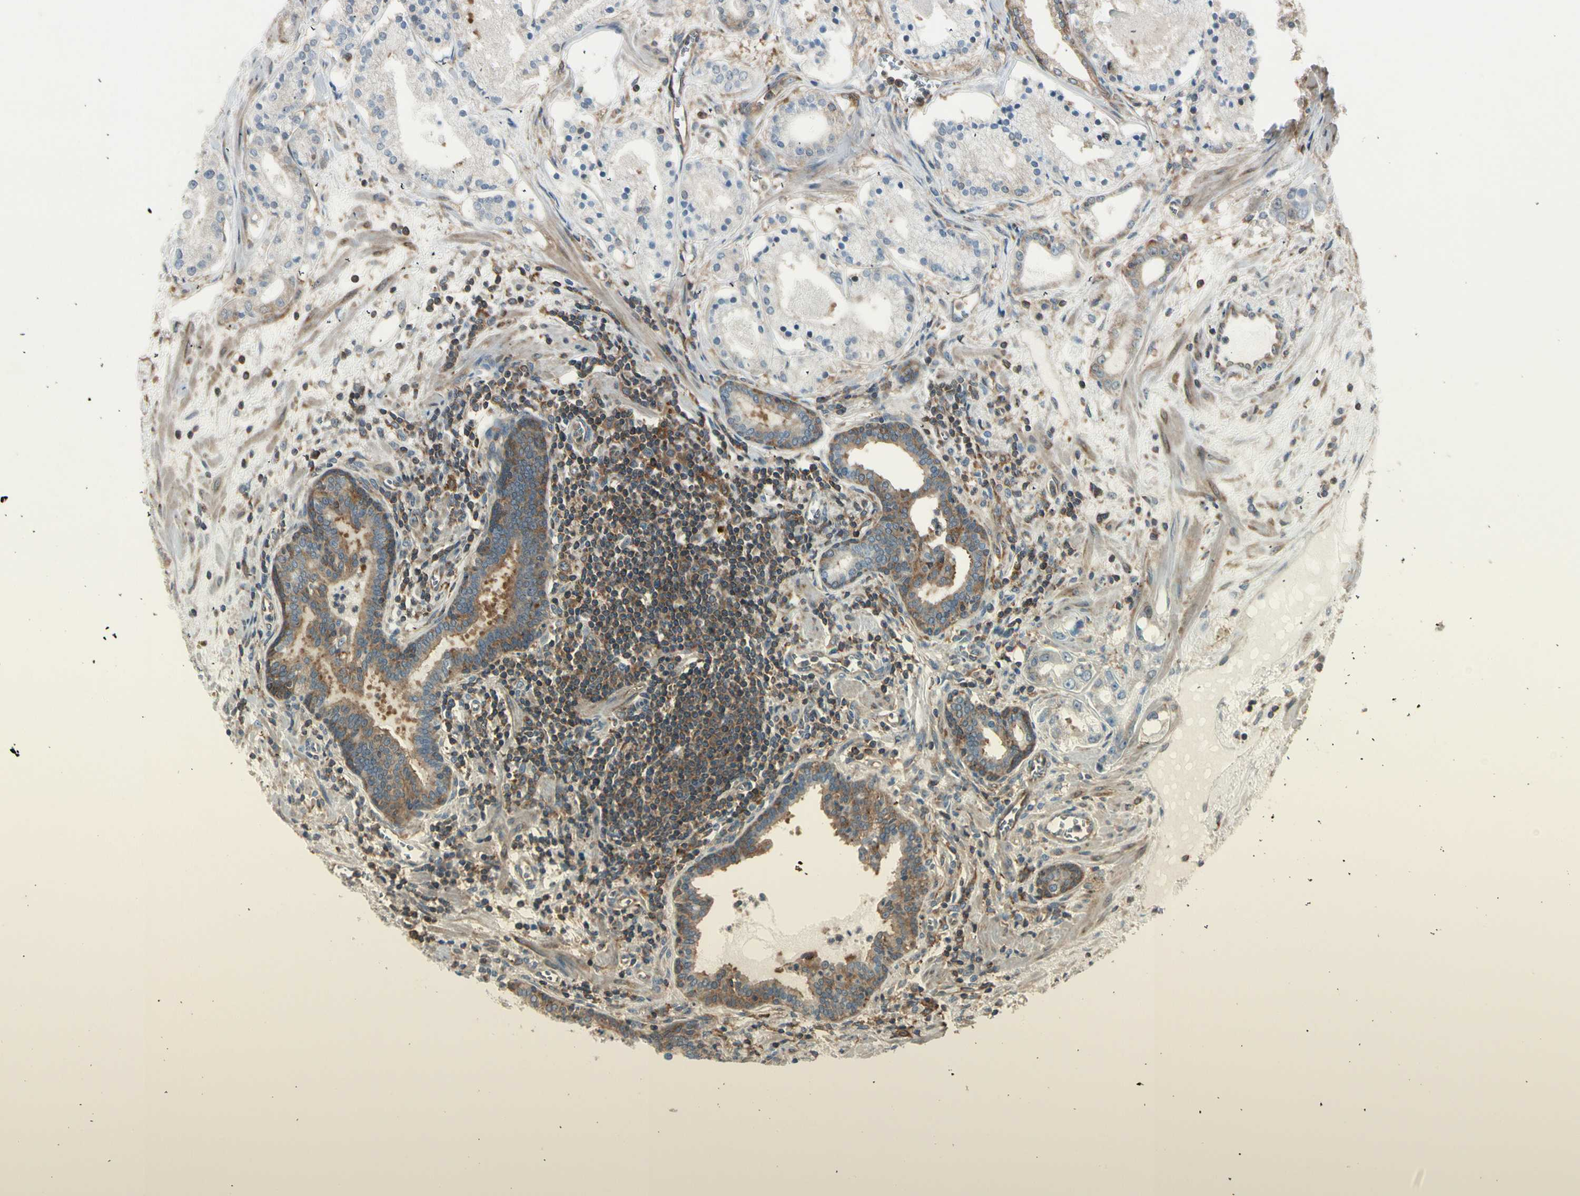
{"staining": {"intensity": "moderate", "quantity": ">75%", "location": "cytoplasmic/membranous"}, "tissue": "prostate cancer", "cell_type": "Tumor cells", "image_type": "cancer", "snomed": [{"axis": "morphology", "description": "Adenocarcinoma, Low grade"}, {"axis": "topography", "description": "Prostate"}], "caption": "Tumor cells display moderate cytoplasmic/membranous staining in approximately >75% of cells in low-grade adenocarcinoma (prostate).", "gene": "OXSR1", "patient": {"sex": "male", "age": 59}}